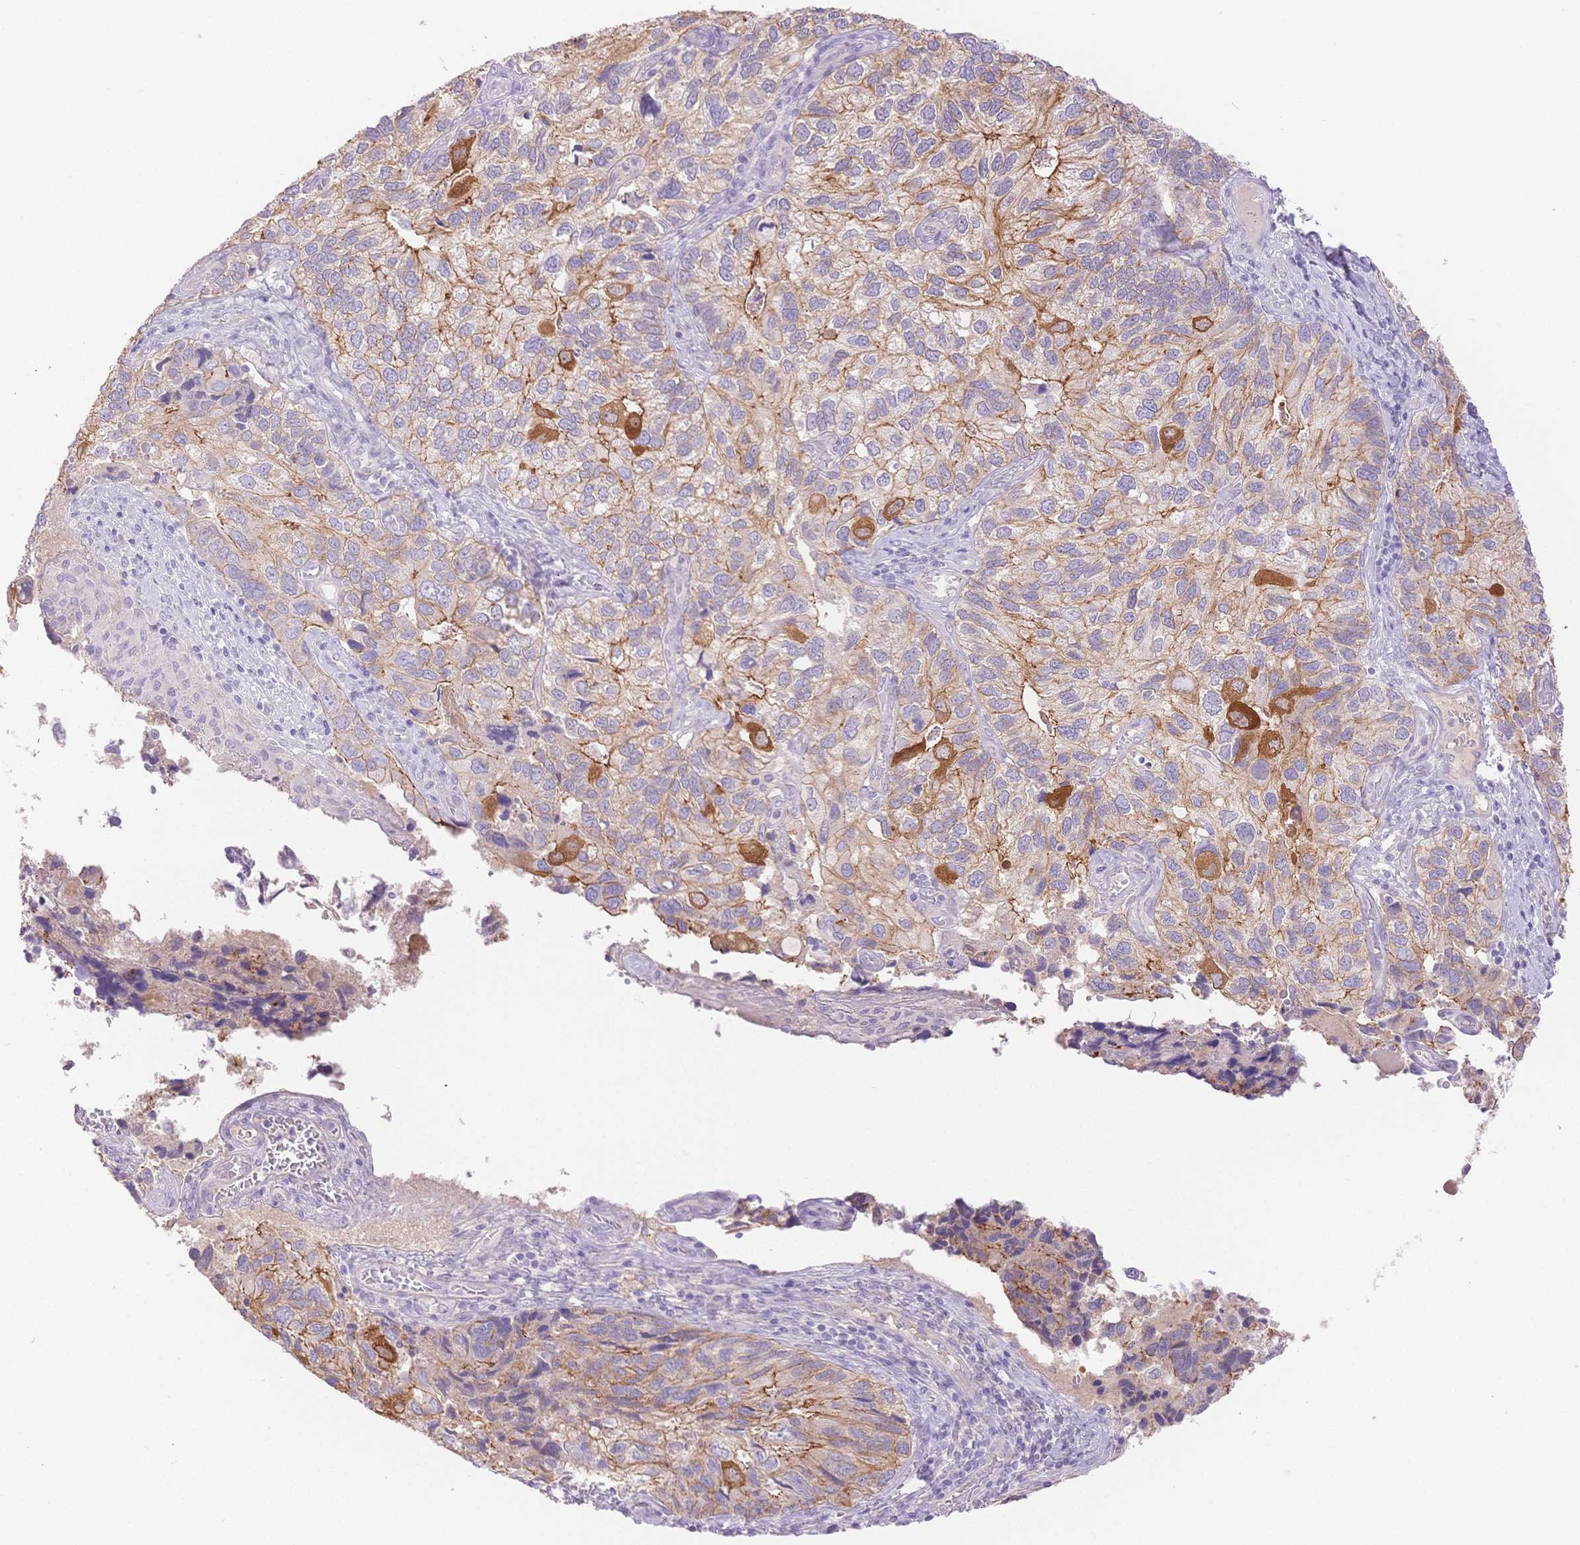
{"staining": {"intensity": "strong", "quantity": "<25%", "location": "cytoplasmic/membranous"}, "tissue": "endometrial cancer", "cell_type": "Tumor cells", "image_type": "cancer", "snomed": [{"axis": "morphology", "description": "Carcinoma, NOS"}, {"axis": "topography", "description": "Uterus"}], "caption": "The histopathology image displays a brown stain indicating the presence of a protein in the cytoplasmic/membranous of tumor cells in endometrial cancer (carcinoma).", "gene": "WDR54", "patient": {"sex": "female", "age": 76}}